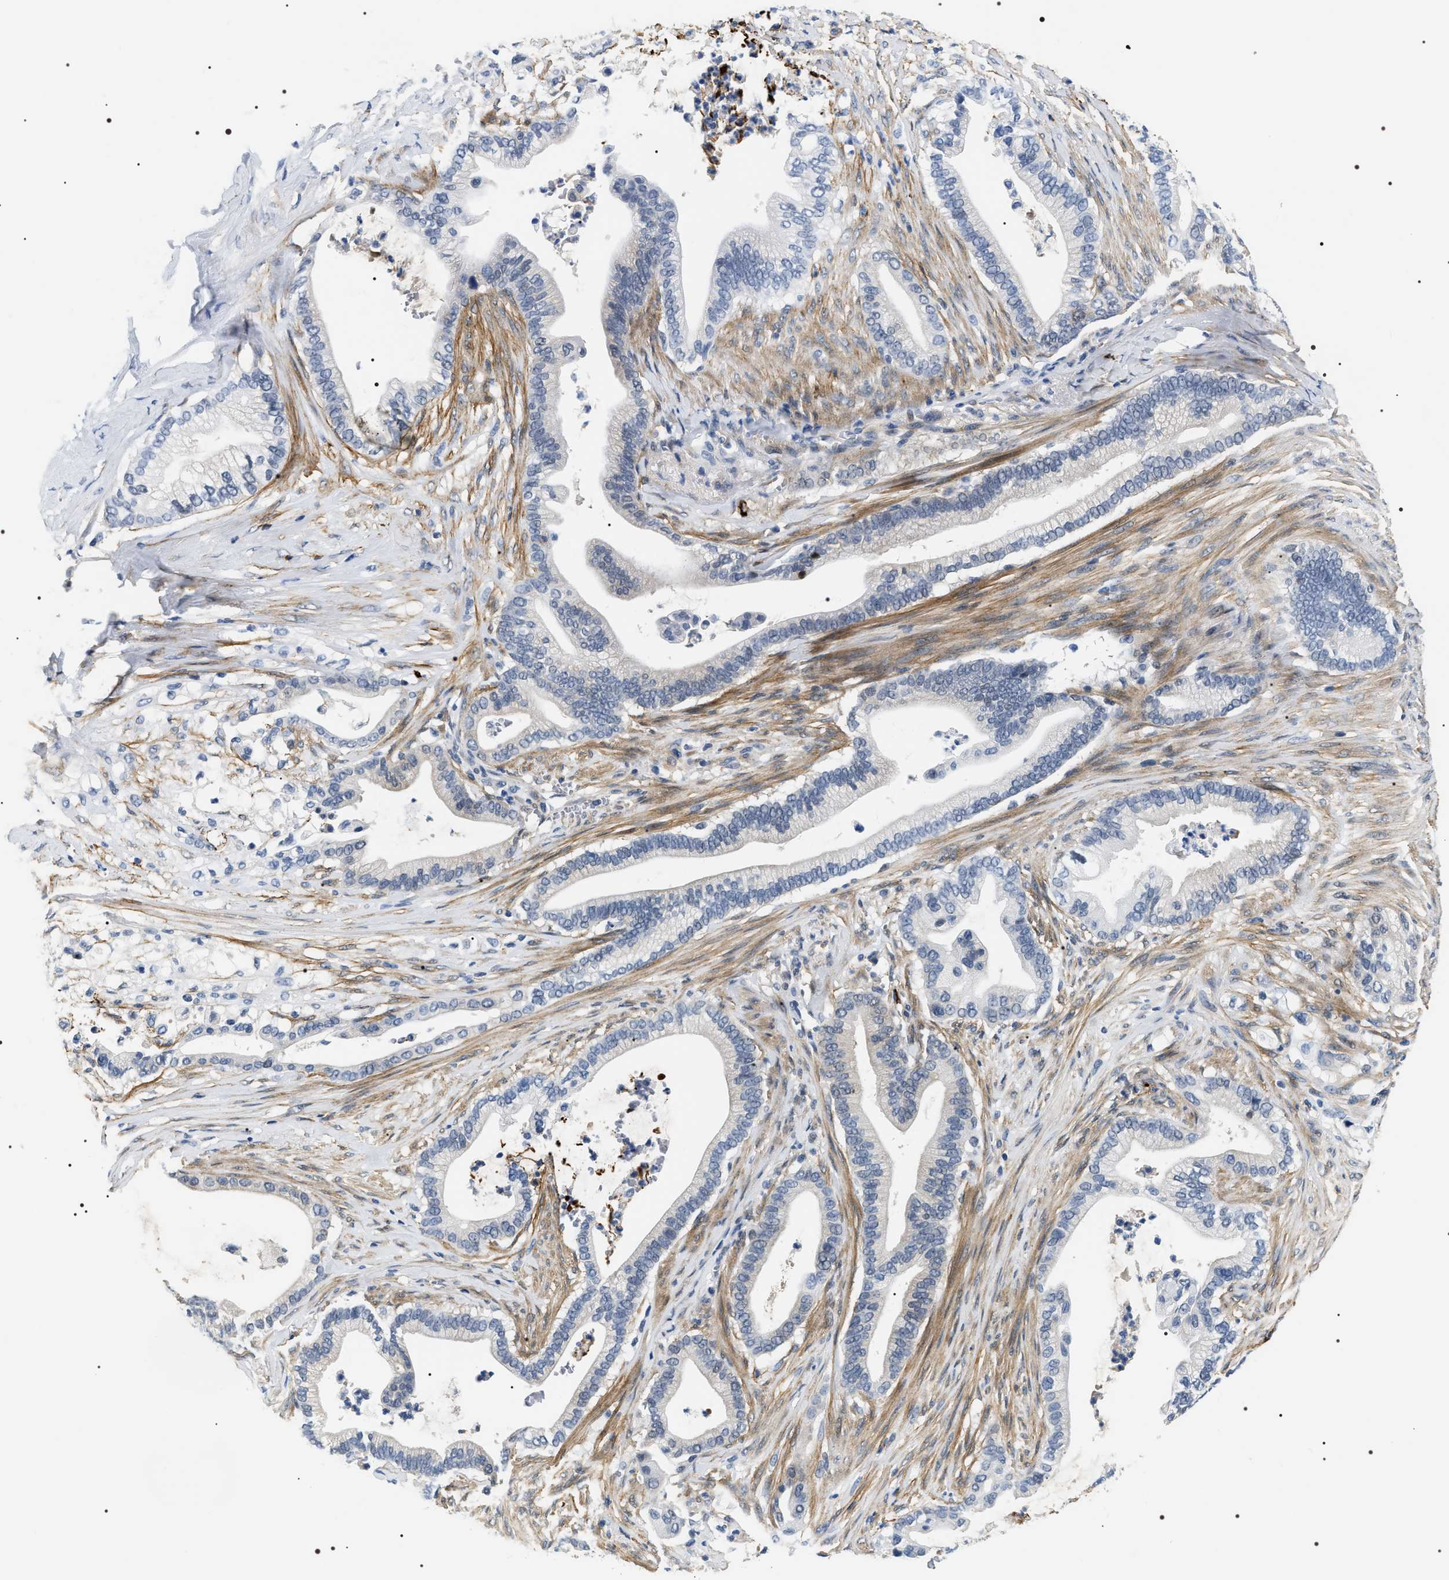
{"staining": {"intensity": "negative", "quantity": "none", "location": "none"}, "tissue": "pancreatic cancer", "cell_type": "Tumor cells", "image_type": "cancer", "snomed": [{"axis": "morphology", "description": "Adenocarcinoma, NOS"}, {"axis": "topography", "description": "Pancreas"}], "caption": "Immunohistochemistry (IHC) image of human pancreatic cancer stained for a protein (brown), which reveals no expression in tumor cells.", "gene": "BAG2", "patient": {"sex": "male", "age": 69}}